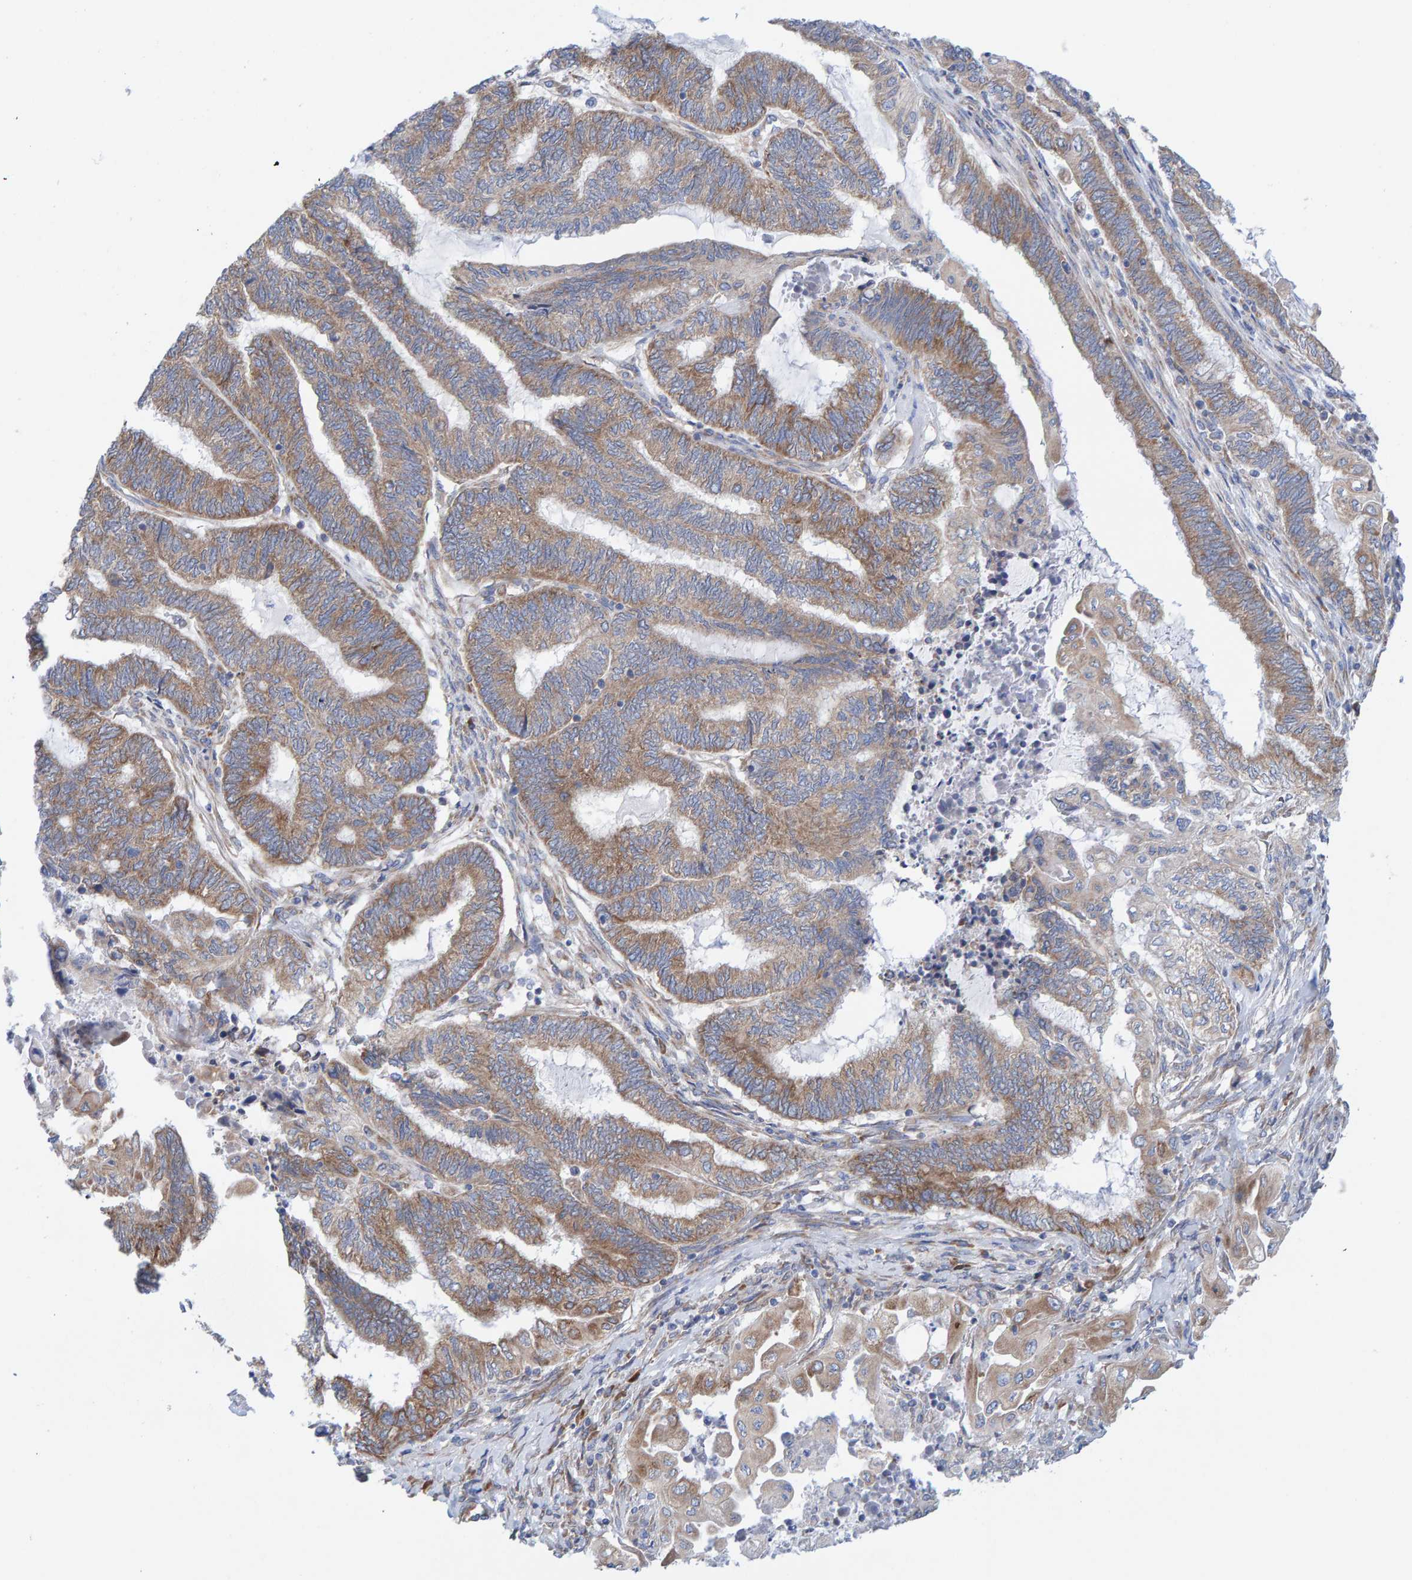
{"staining": {"intensity": "moderate", "quantity": ">75%", "location": "cytoplasmic/membranous"}, "tissue": "endometrial cancer", "cell_type": "Tumor cells", "image_type": "cancer", "snomed": [{"axis": "morphology", "description": "Adenocarcinoma, NOS"}, {"axis": "topography", "description": "Uterus"}, {"axis": "topography", "description": "Endometrium"}], "caption": "Immunohistochemical staining of endometrial cancer (adenocarcinoma) shows moderate cytoplasmic/membranous protein positivity in approximately >75% of tumor cells.", "gene": "CDK5RAP3", "patient": {"sex": "female", "age": 70}}